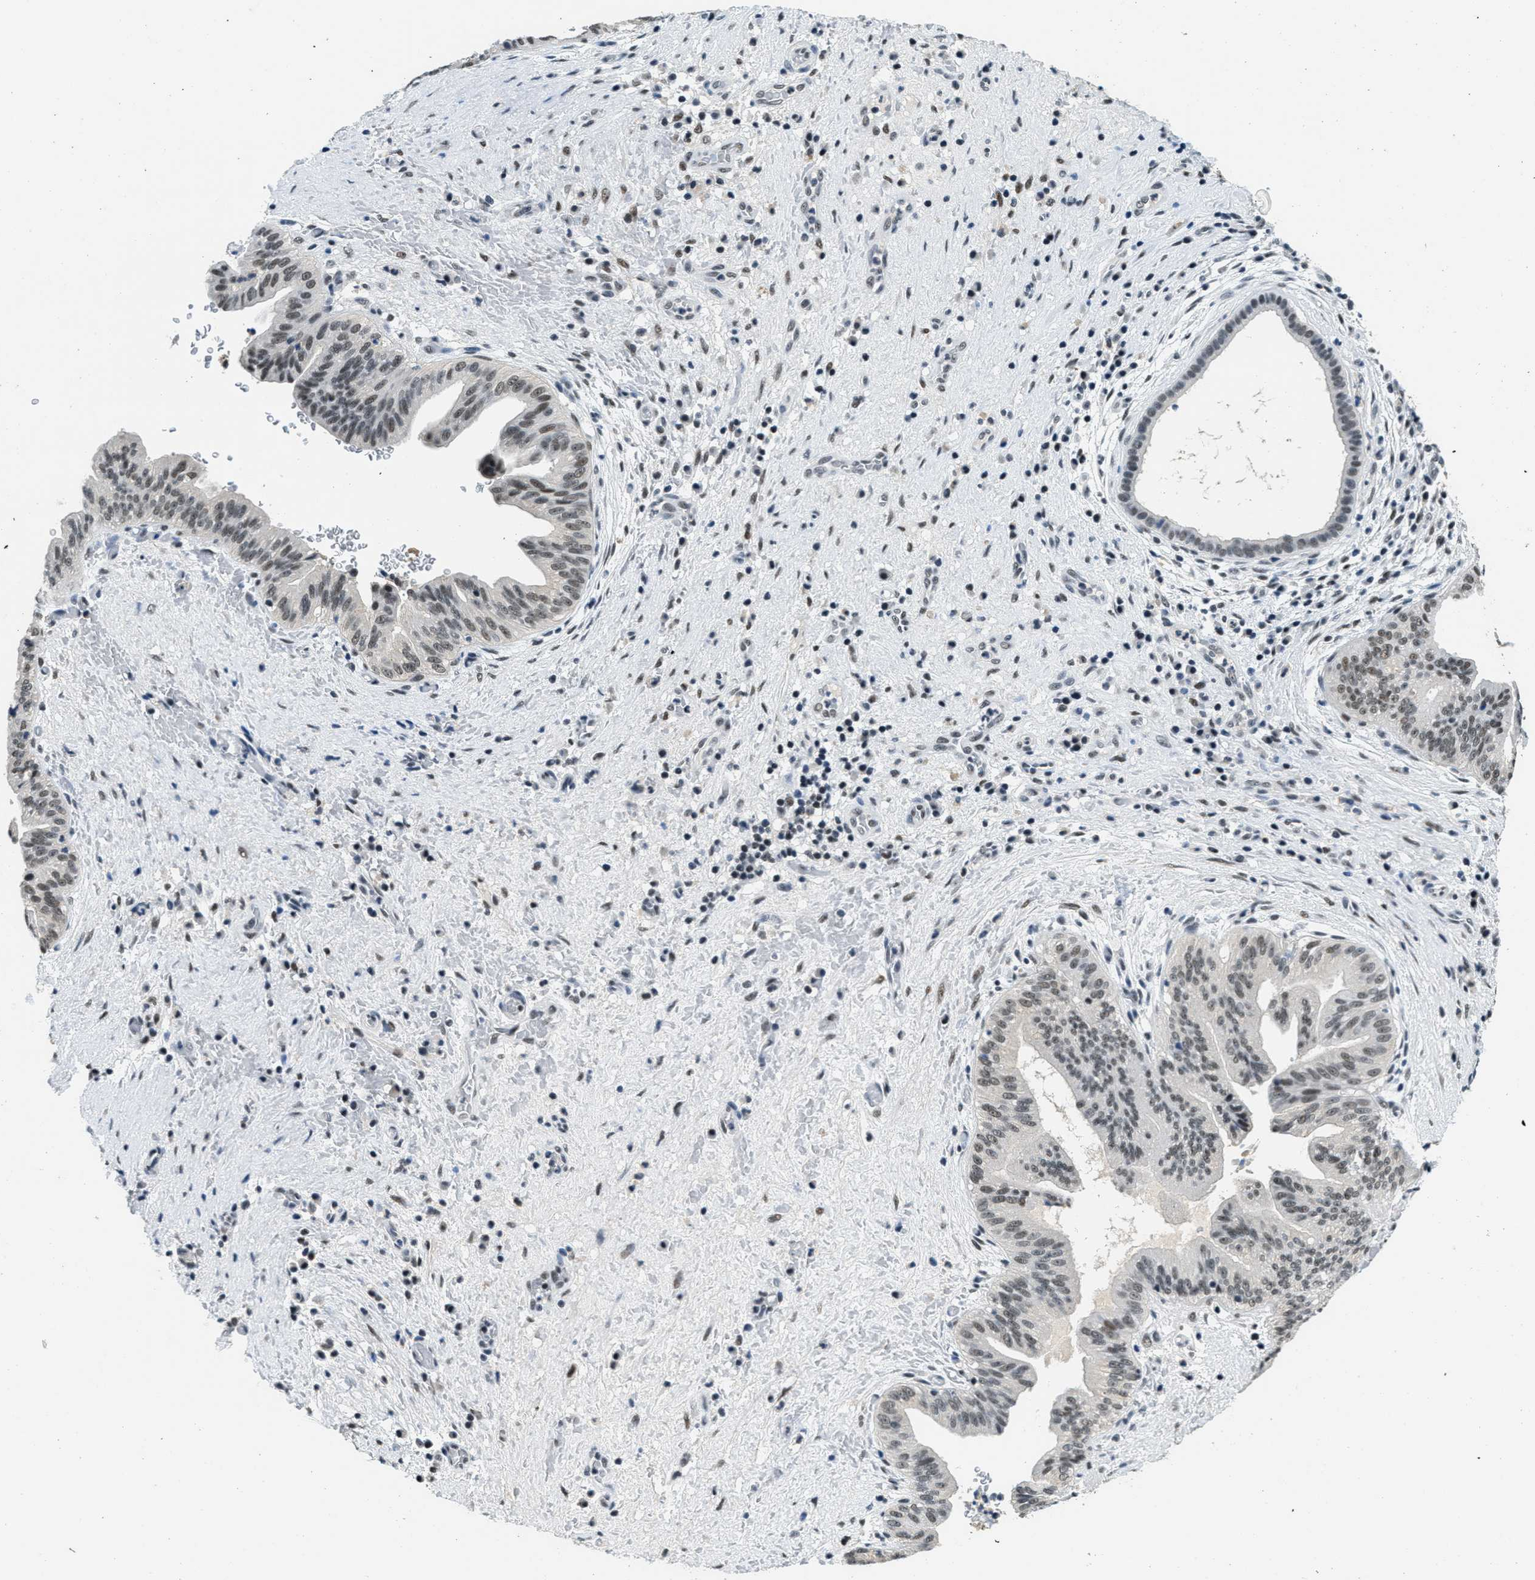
{"staining": {"intensity": "moderate", "quantity": ">75%", "location": "nuclear"}, "tissue": "liver cancer", "cell_type": "Tumor cells", "image_type": "cancer", "snomed": [{"axis": "morphology", "description": "Cholangiocarcinoma"}, {"axis": "topography", "description": "Liver"}], "caption": "Cholangiocarcinoma (liver) tissue displays moderate nuclear positivity in about >75% of tumor cells", "gene": "SSB", "patient": {"sex": "female", "age": 38}}